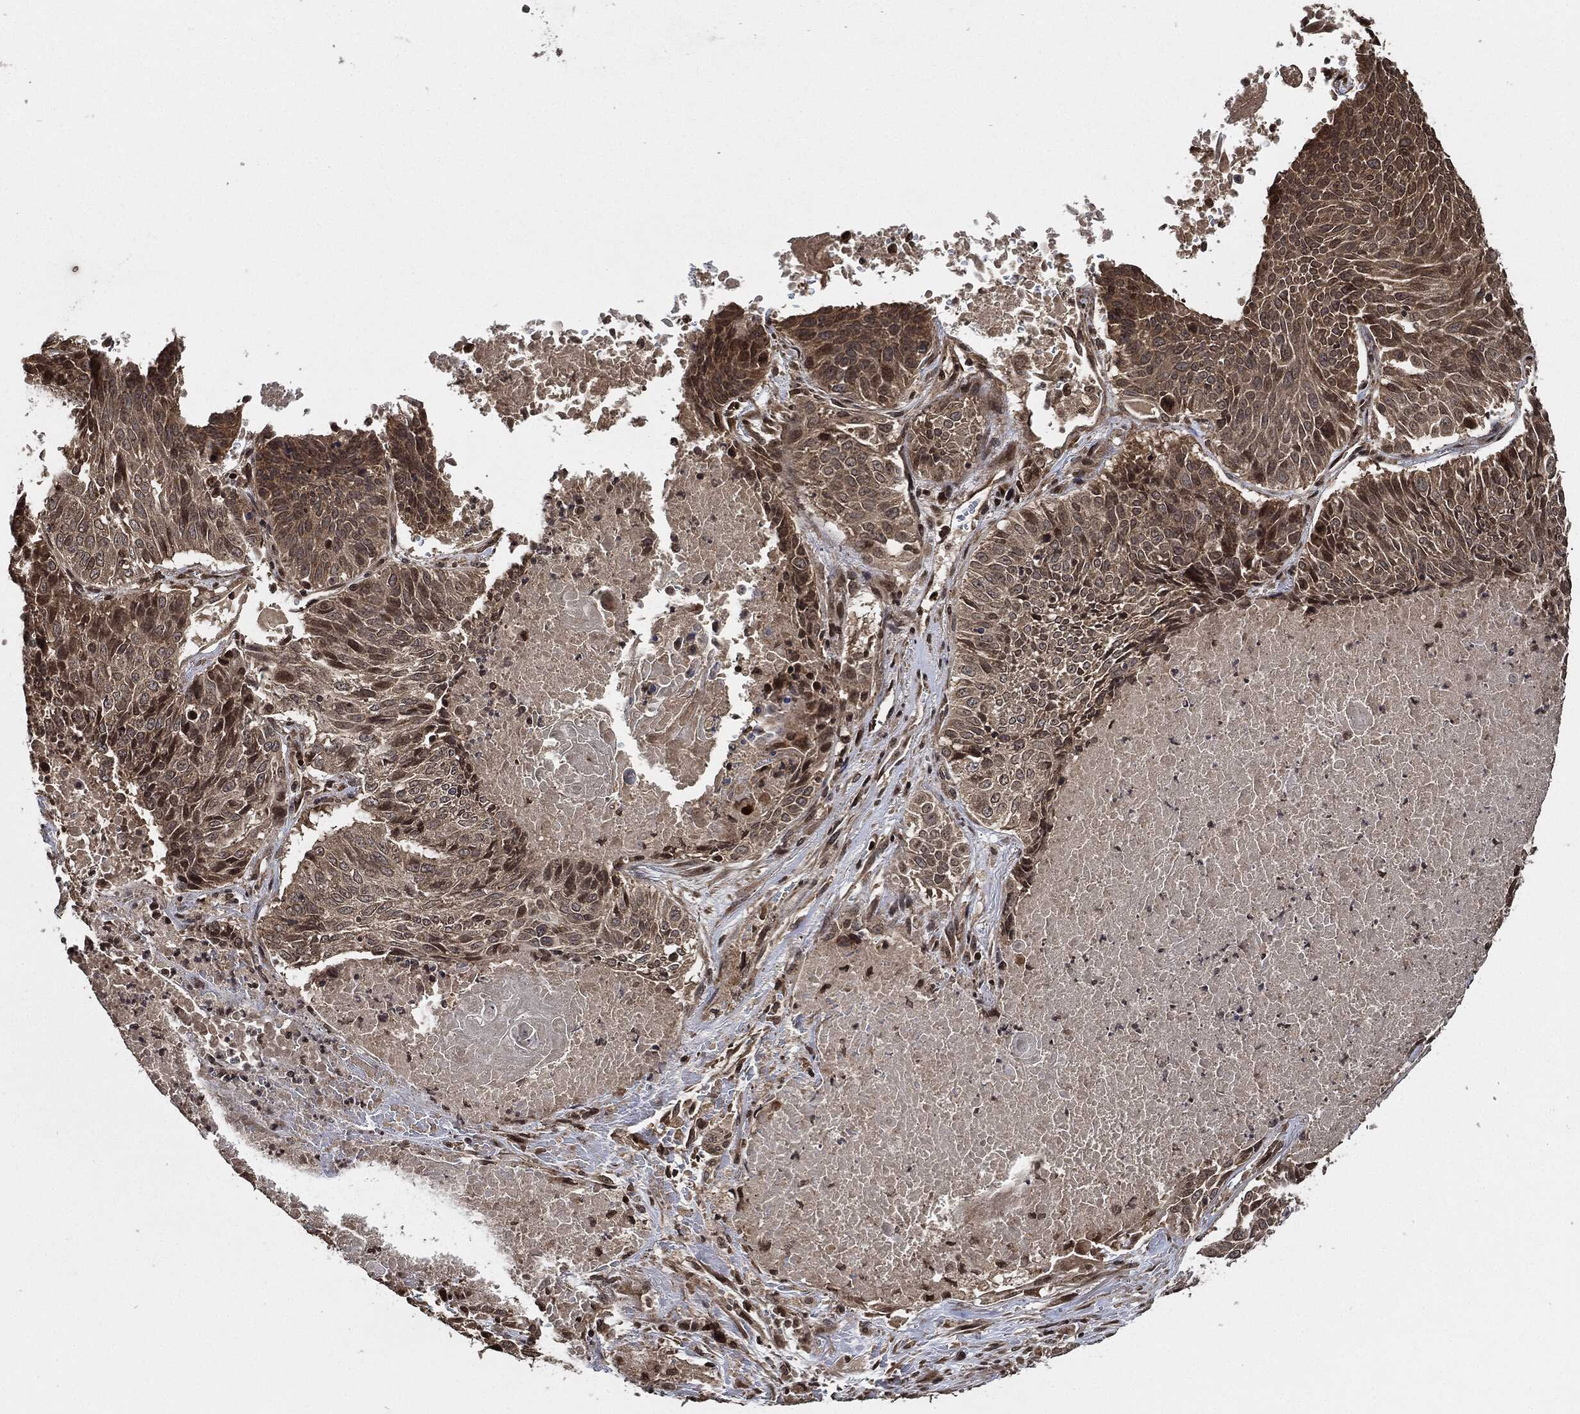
{"staining": {"intensity": "weak", "quantity": ">75%", "location": "cytoplasmic/membranous"}, "tissue": "lung cancer", "cell_type": "Tumor cells", "image_type": "cancer", "snomed": [{"axis": "morphology", "description": "Squamous cell carcinoma, NOS"}, {"axis": "topography", "description": "Lung"}], "caption": "Protein staining by immunohistochemistry shows weak cytoplasmic/membranous positivity in approximately >75% of tumor cells in lung cancer.", "gene": "PDK1", "patient": {"sex": "male", "age": 64}}